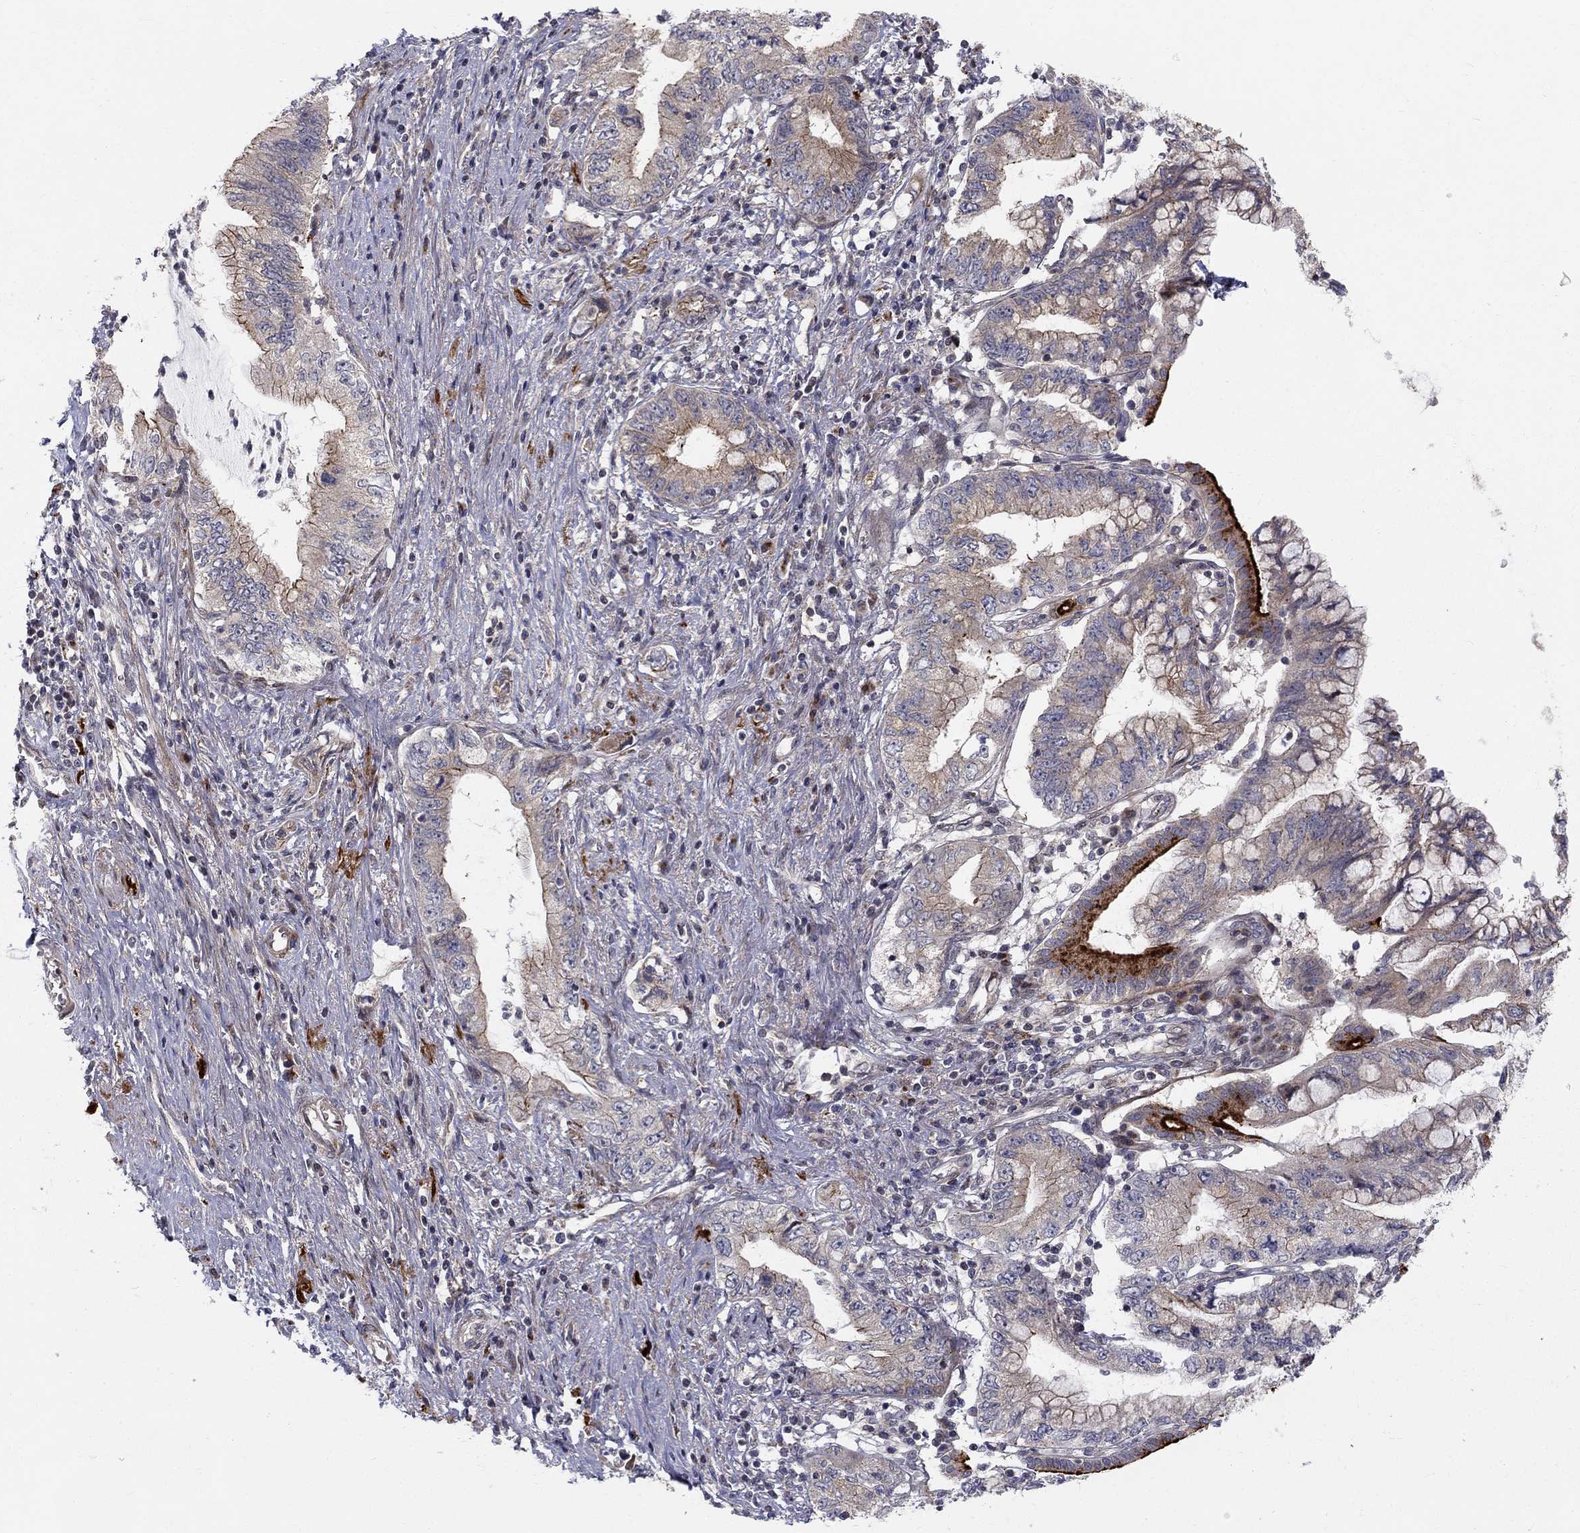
{"staining": {"intensity": "moderate", "quantity": "<25%", "location": "cytoplasmic/membranous"}, "tissue": "pancreatic cancer", "cell_type": "Tumor cells", "image_type": "cancer", "snomed": [{"axis": "morphology", "description": "Adenocarcinoma, NOS"}, {"axis": "topography", "description": "Pancreas"}], "caption": "An image of pancreatic adenocarcinoma stained for a protein reveals moderate cytoplasmic/membranous brown staining in tumor cells.", "gene": "WDR19", "patient": {"sex": "female", "age": 73}}